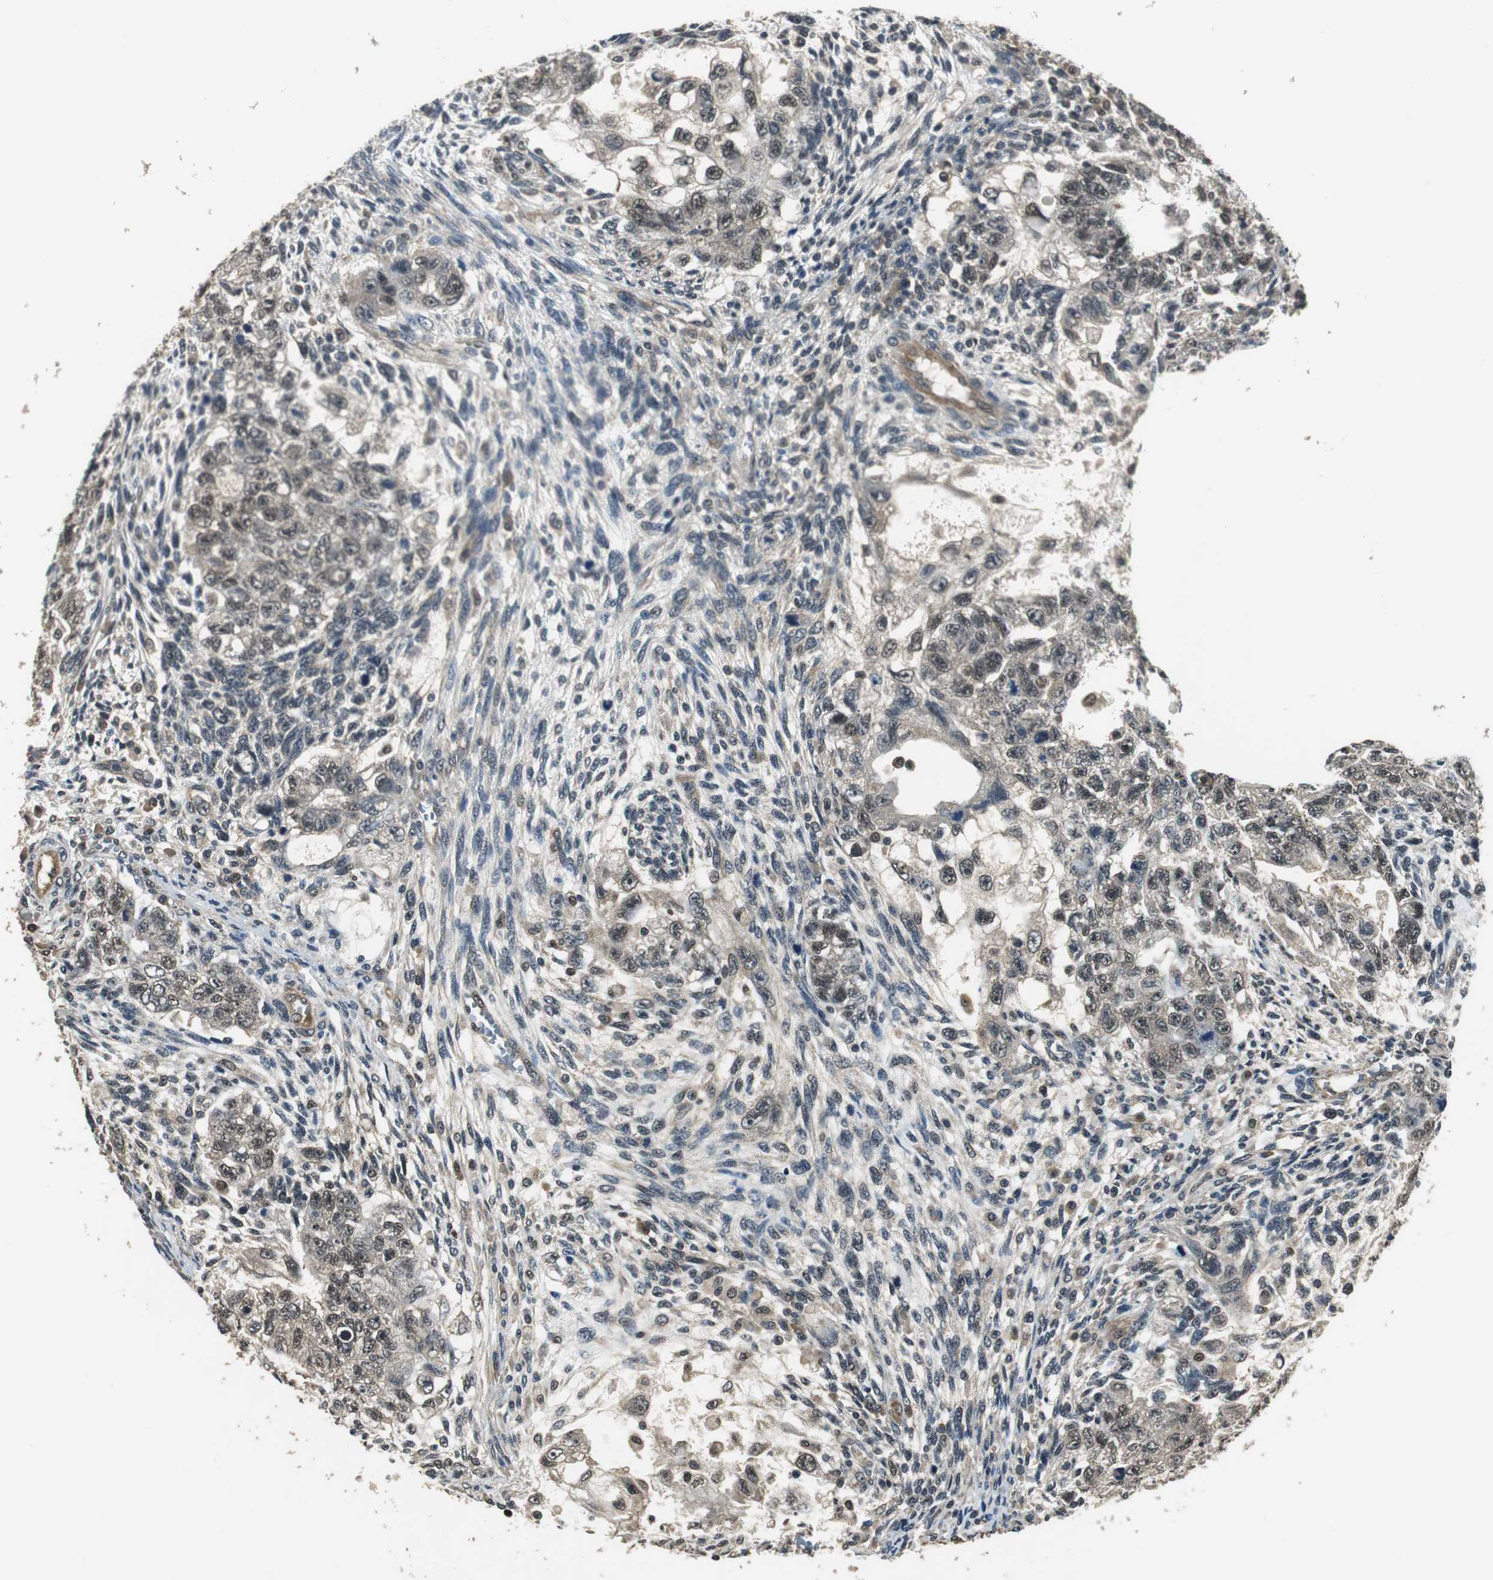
{"staining": {"intensity": "weak", "quantity": "25%-75%", "location": "cytoplasmic/membranous,nuclear"}, "tissue": "testis cancer", "cell_type": "Tumor cells", "image_type": "cancer", "snomed": [{"axis": "morphology", "description": "Normal tissue, NOS"}, {"axis": "morphology", "description": "Carcinoma, Embryonal, NOS"}, {"axis": "topography", "description": "Testis"}], "caption": "Immunohistochemistry (IHC) staining of testis embryonal carcinoma, which displays low levels of weak cytoplasmic/membranous and nuclear expression in approximately 25%-75% of tumor cells indicating weak cytoplasmic/membranous and nuclear protein expression. The staining was performed using DAB (brown) for protein detection and nuclei were counterstained in hematoxylin (blue).", "gene": "PSMB4", "patient": {"sex": "male", "age": 36}}